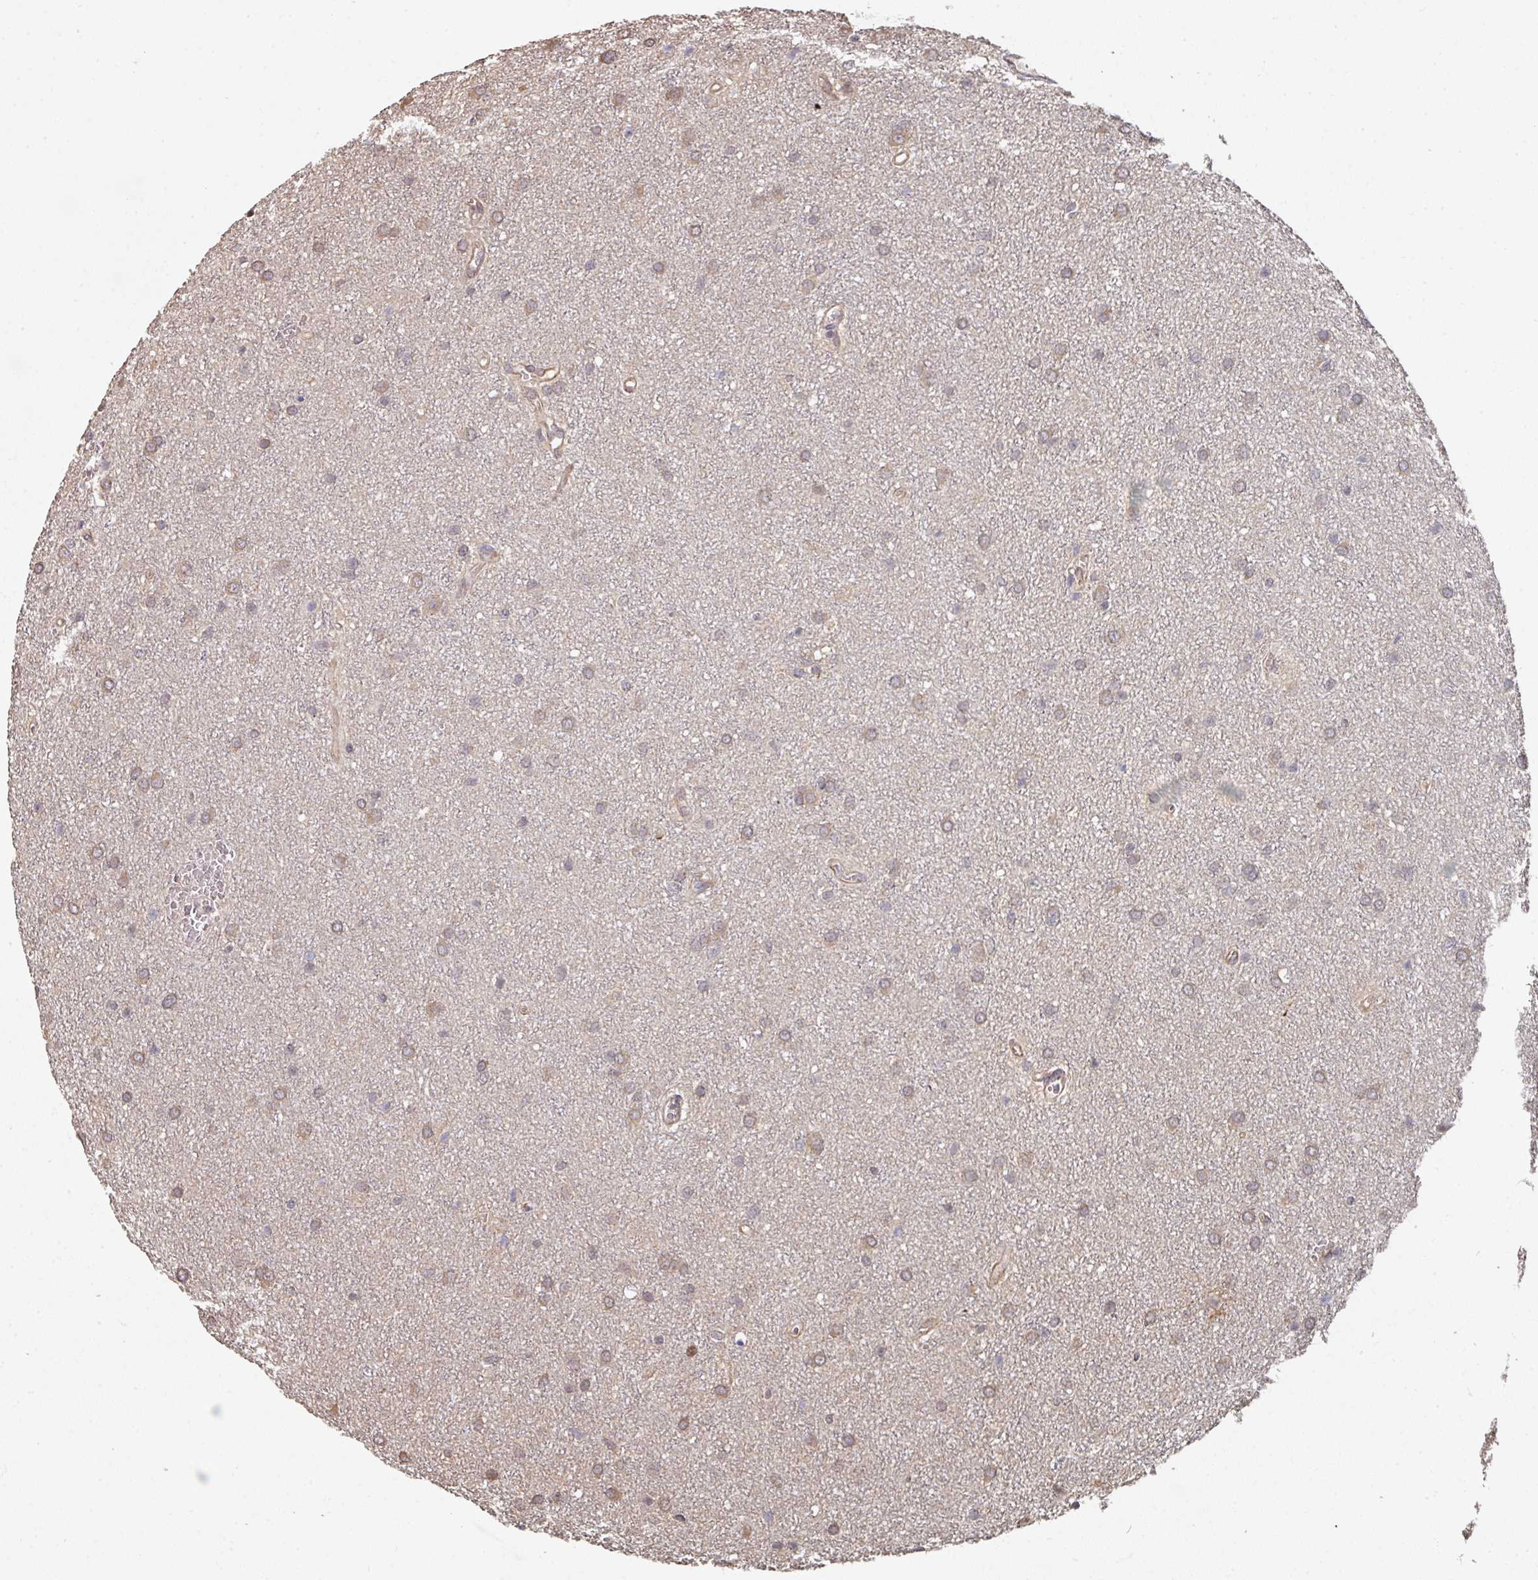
{"staining": {"intensity": "weak", "quantity": "25%-75%", "location": "cytoplasmic/membranous"}, "tissue": "glioma", "cell_type": "Tumor cells", "image_type": "cancer", "snomed": [{"axis": "morphology", "description": "Glioma, malignant, Low grade"}, {"axis": "topography", "description": "Cerebellum"}], "caption": "The immunohistochemical stain shows weak cytoplasmic/membranous expression in tumor cells of glioma tissue.", "gene": "CA7", "patient": {"sex": "female", "age": 5}}